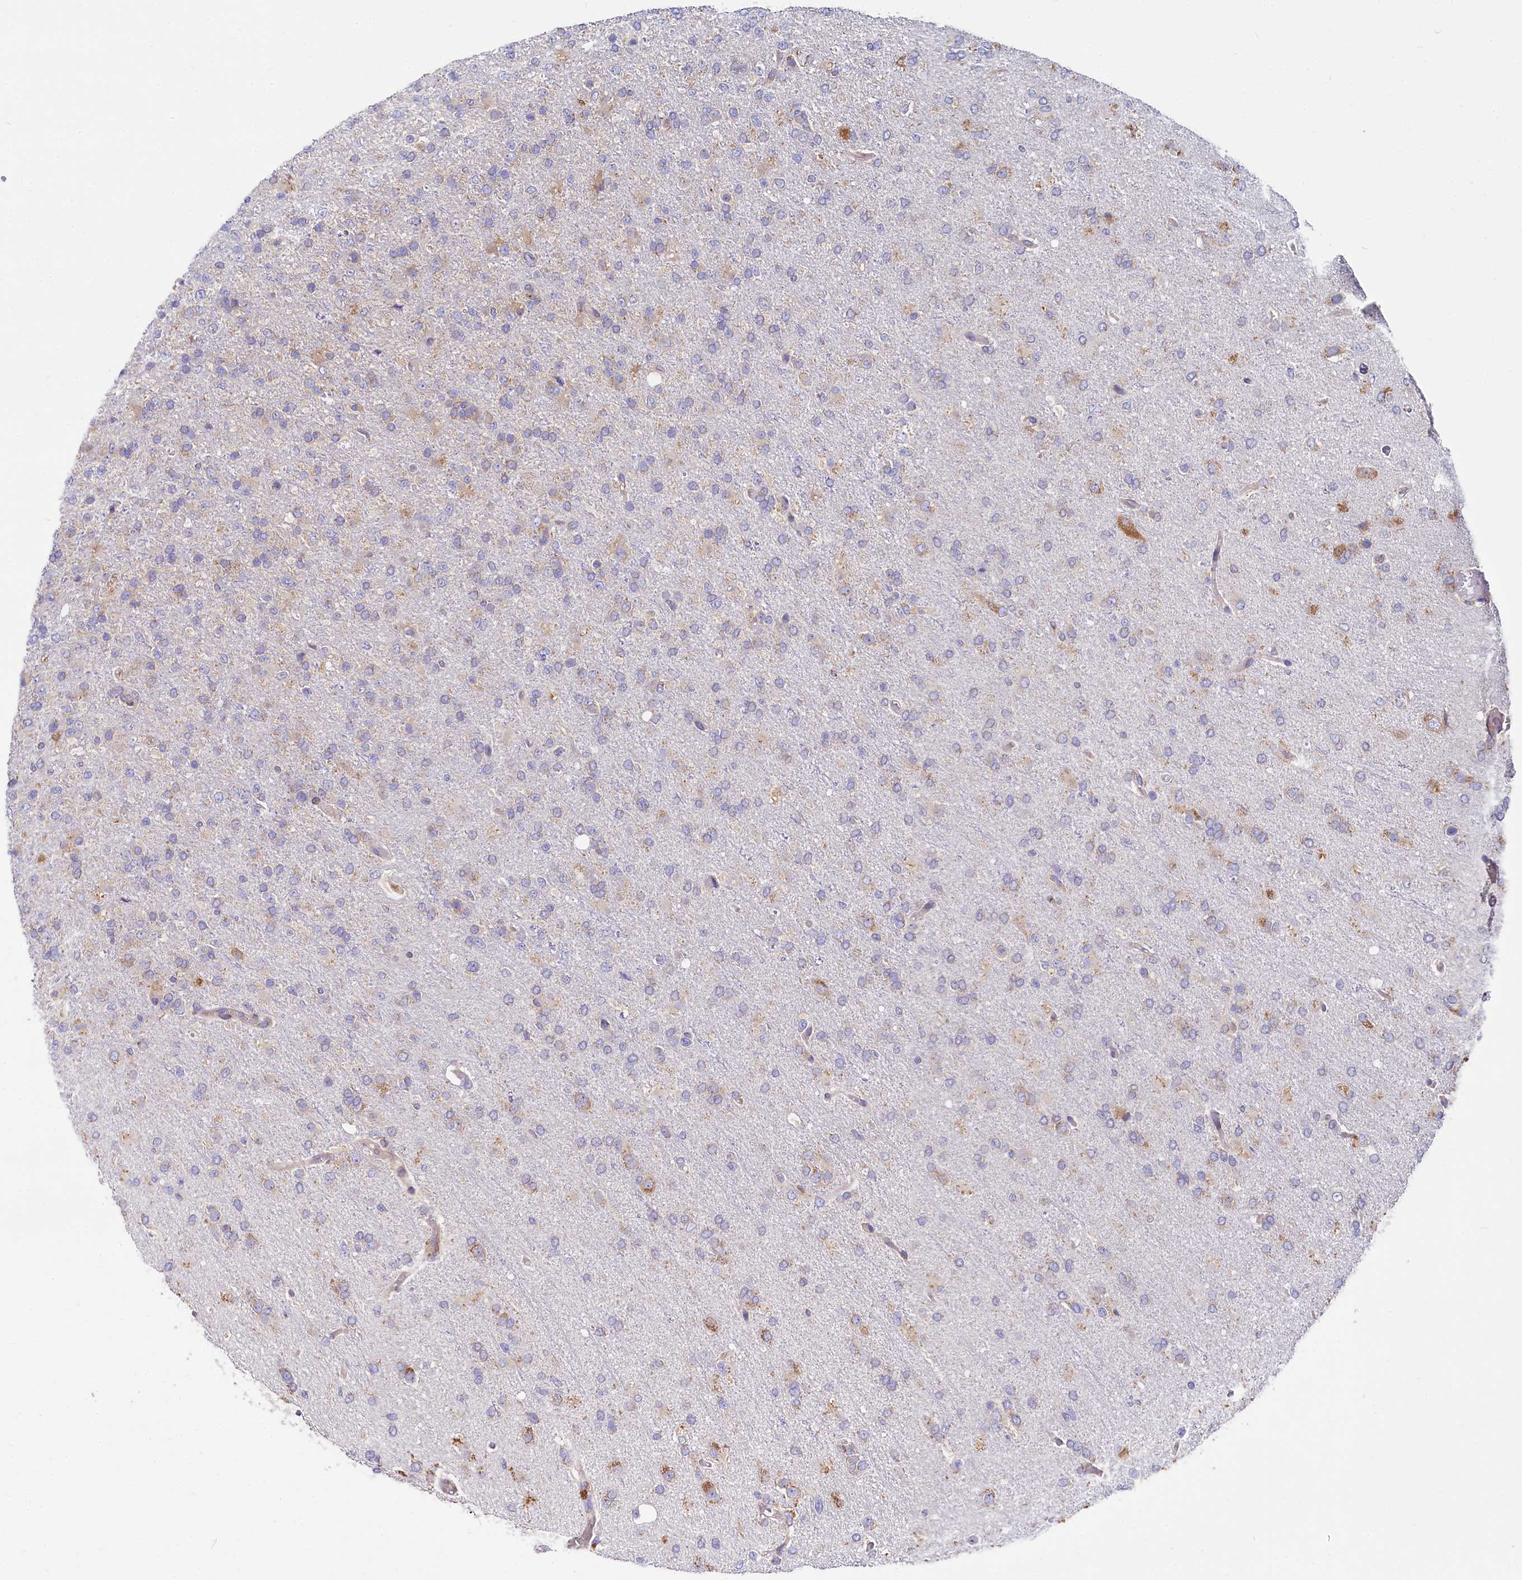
{"staining": {"intensity": "weak", "quantity": "<25%", "location": "cytoplasmic/membranous"}, "tissue": "glioma", "cell_type": "Tumor cells", "image_type": "cancer", "snomed": [{"axis": "morphology", "description": "Glioma, malignant, High grade"}, {"axis": "topography", "description": "Brain"}], "caption": "The immunohistochemistry micrograph has no significant expression in tumor cells of malignant glioma (high-grade) tissue.", "gene": "QARS1", "patient": {"sex": "female", "age": 74}}